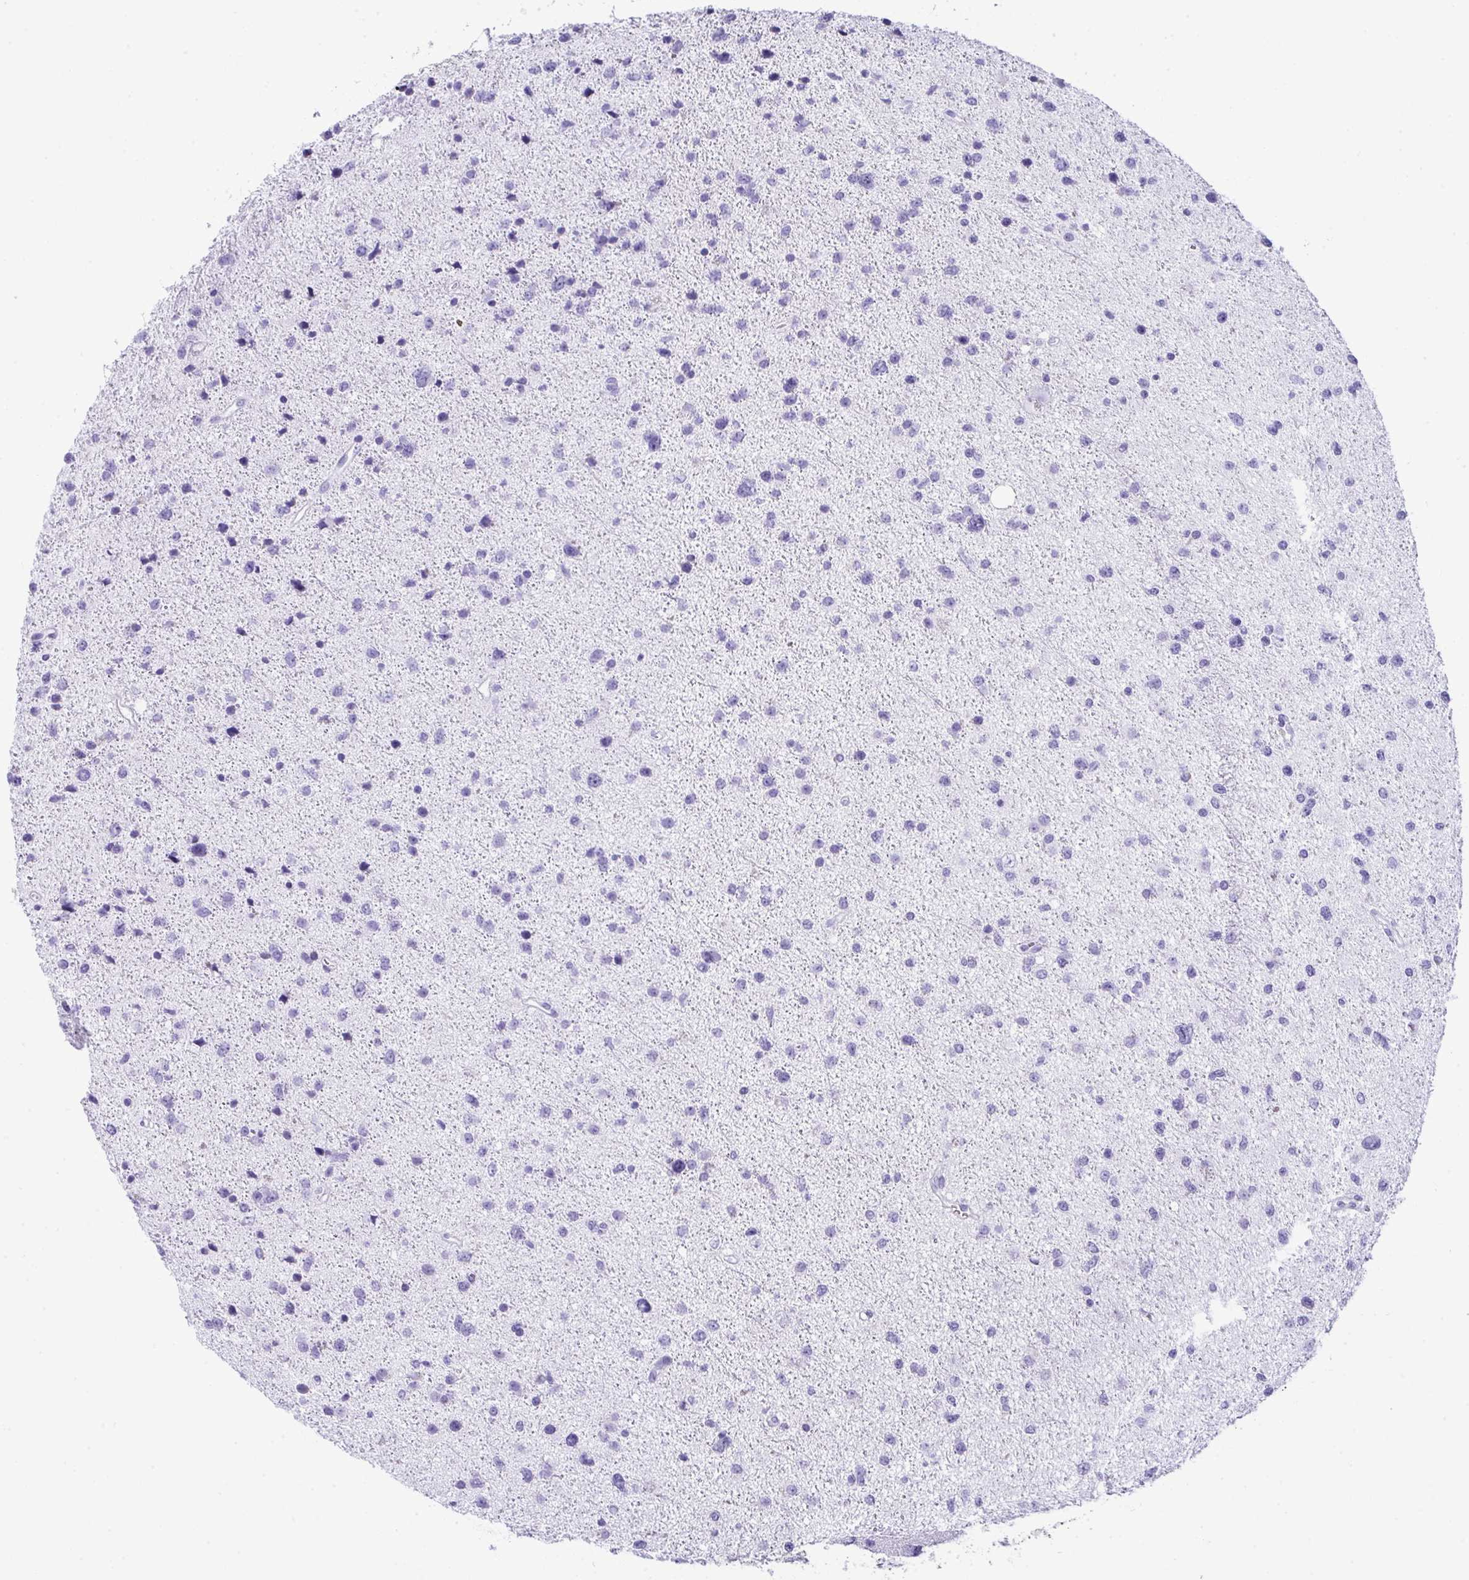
{"staining": {"intensity": "negative", "quantity": "none", "location": "none"}, "tissue": "glioma", "cell_type": "Tumor cells", "image_type": "cancer", "snomed": [{"axis": "morphology", "description": "Glioma, malignant, Low grade"}, {"axis": "topography", "description": "Brain"}], "caption": "High power microscopy histopathology image of an IHC histopathology image of low-grade glioma (malignant), revealing no significant expression in tumor cells.", "gene": "JCHAIN", "patient": {"sex": "female", "age": 55}}